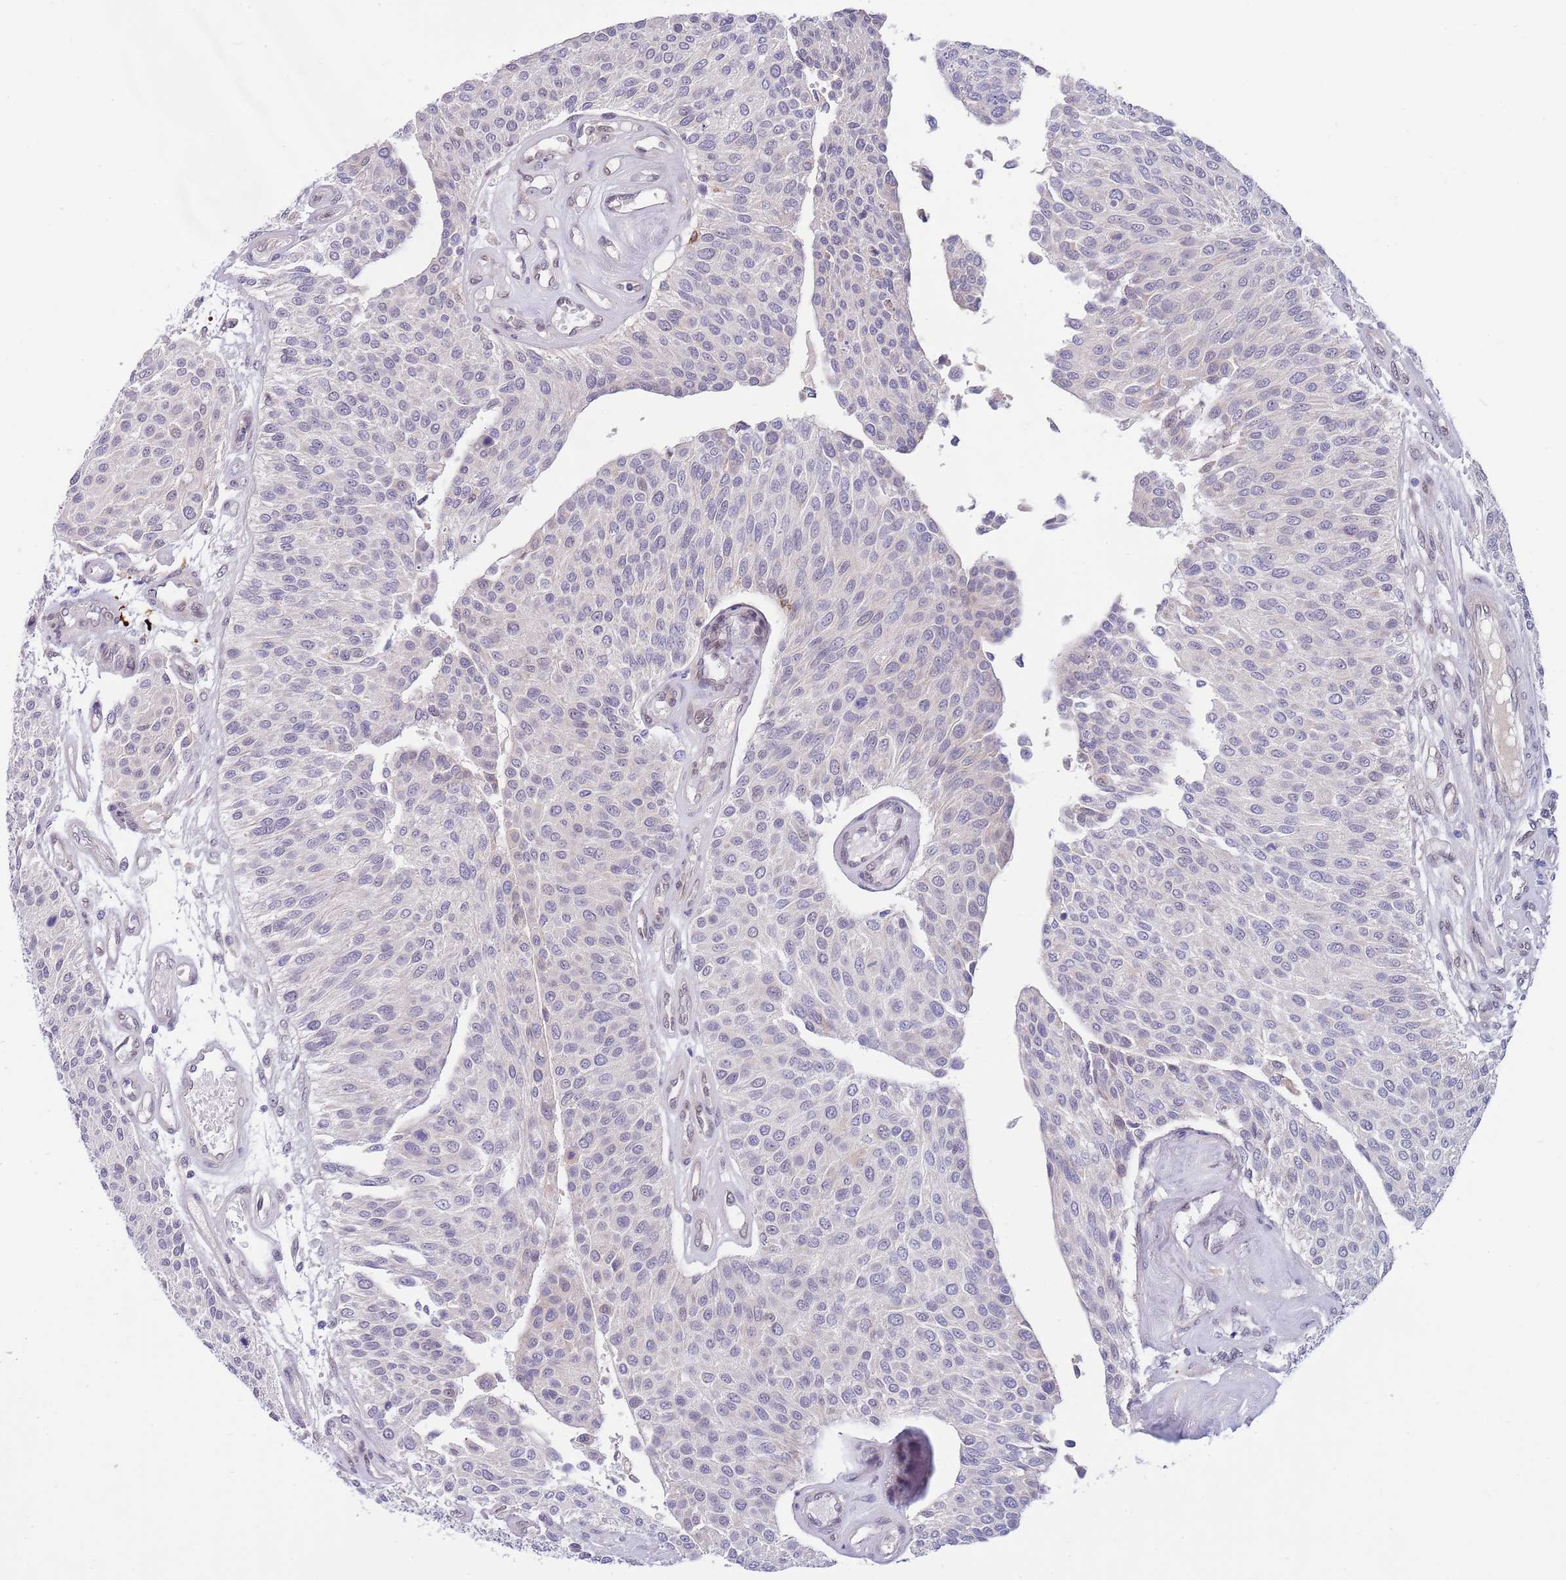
{"staining": {"intensity": "negative", "quantity": "none", "location": "none"}, "tissue": "urothelial cancer", "cell_type": "Tumor cells", "image_type": "cancer", "snomed": [{"axis": "morphology", "description": "Urothelial carcinoma, NOS"}, {"axis": "topography", "description": "Urinary bladder"}], "caption": "Human transitional cell carcinoma stained for a protein using immunohistochemistry (IHC) reveals no staining in tumor cells.", "gene": "NLRP6", "patient": {"sex": "male", "age": 55}}